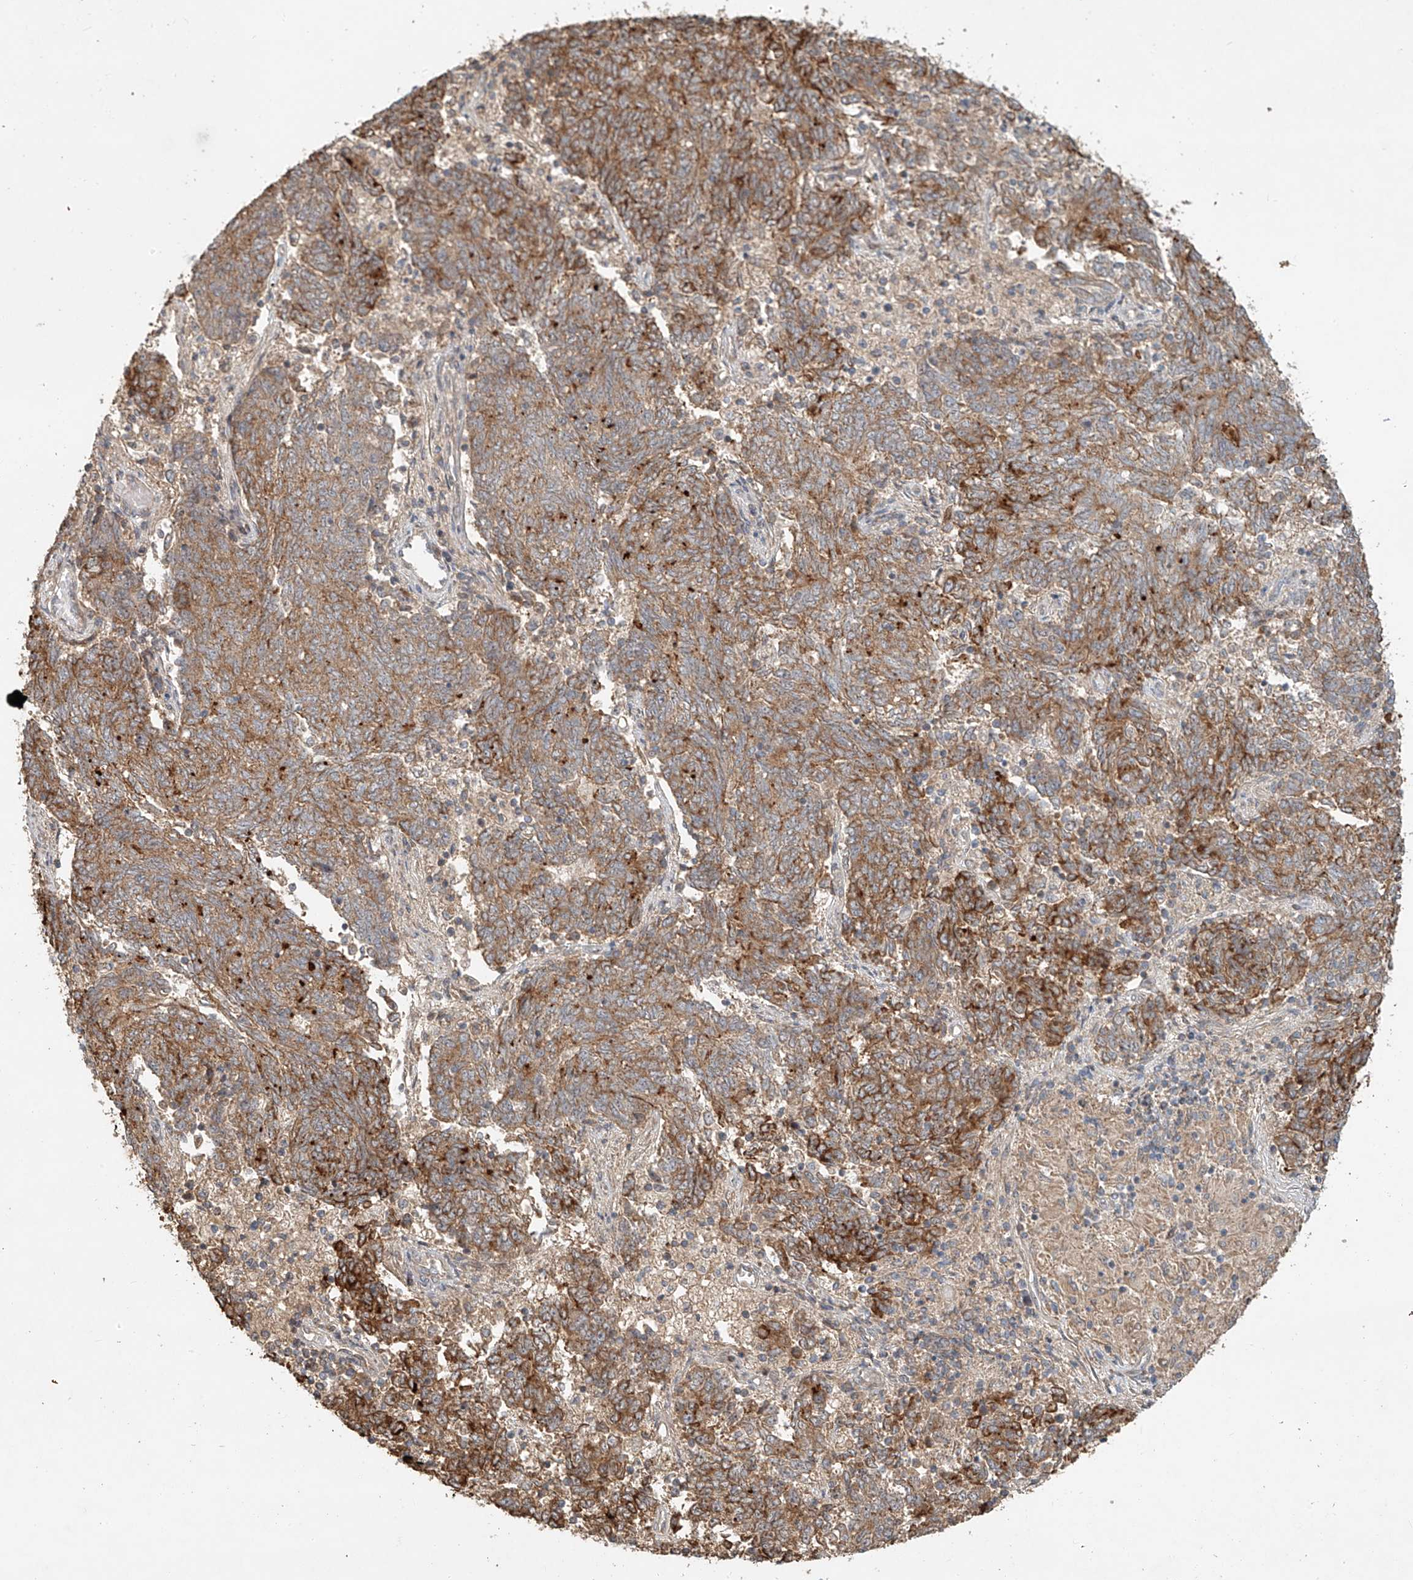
{"staining": {"intensity": "moderate", "quantity": ">75%", "location": "cytoplasmic/membranous"}, "tissue": "endometrial cancer", "cell_type": "Tumor cells", "image_type": "cancer", "snomed": [{"axis": "morphology", "description": "Adenocarcinoma, NOS"}, {"axis": "topography", "description": "Endometrium"}], "caption": "Adenocarcinoma (endometrial) was stained to show a protein in brown. There is medium levels of moderate cytoplasmic/membranous positivity in approximately >75% of tumor cells.", "gene": "TMEM61", "patient": {"sex": "female", "age": 80}}